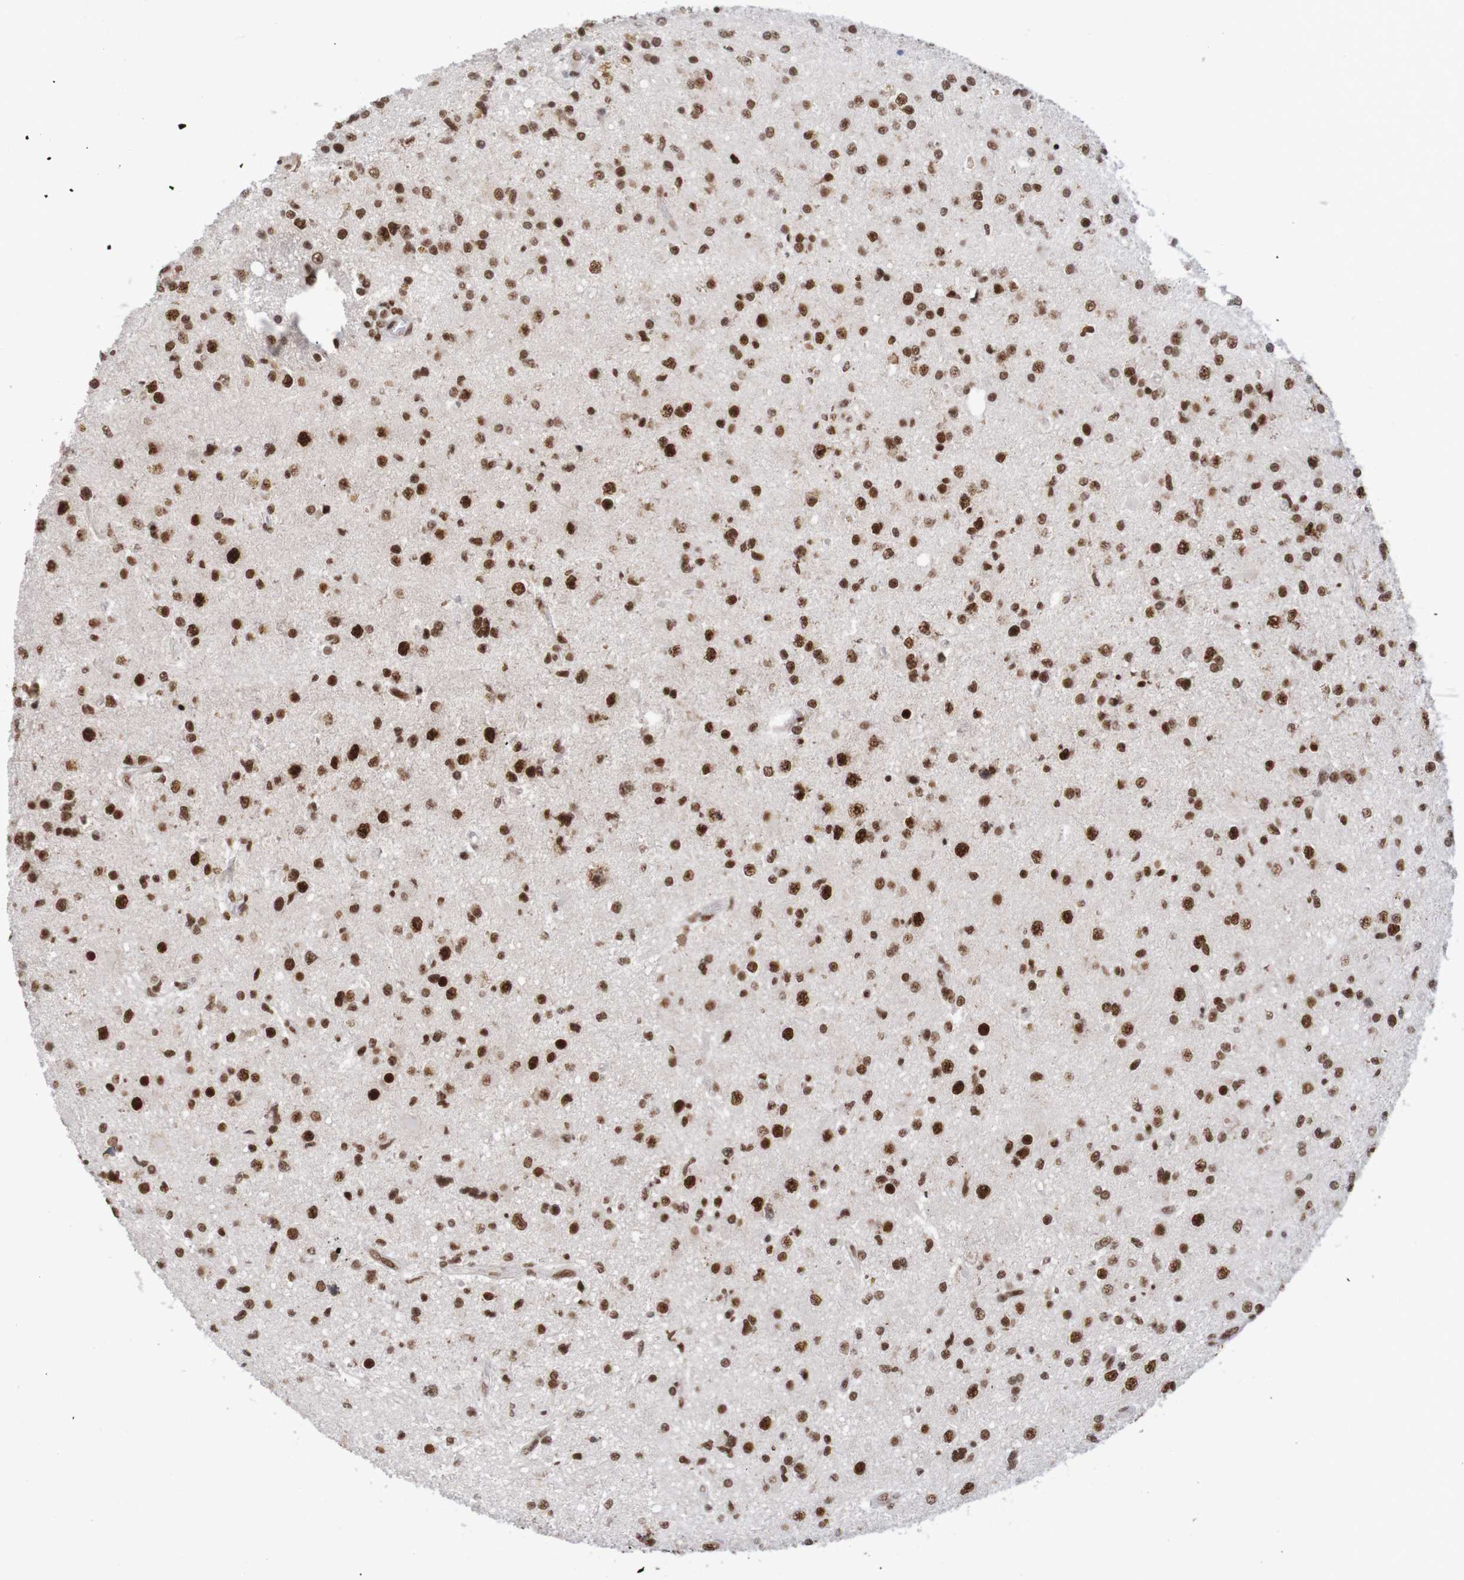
{"staining": {"intensity": "strong", "quantity": ">75%", "location": "nuclear"}, "tissue": "glioma", "cell_type": "Tumor cells", "image_type": "cancer", "snomed": [{"axis": "morphology", "description": "Glioma, malignant, High grade"}, {"axis": "topography", "description": "Brain"}], "caption": "Glioma tissue demonstrates strong nuclear staining in approximately >75% of tumor cells, visualized by immunohistochemistry. Immunohistochemistry (ihc) stains the protein in brown and the nuclei are stained blue.", "gene": "THRAP3", "patient": {"sex": "male", "age": 33}}